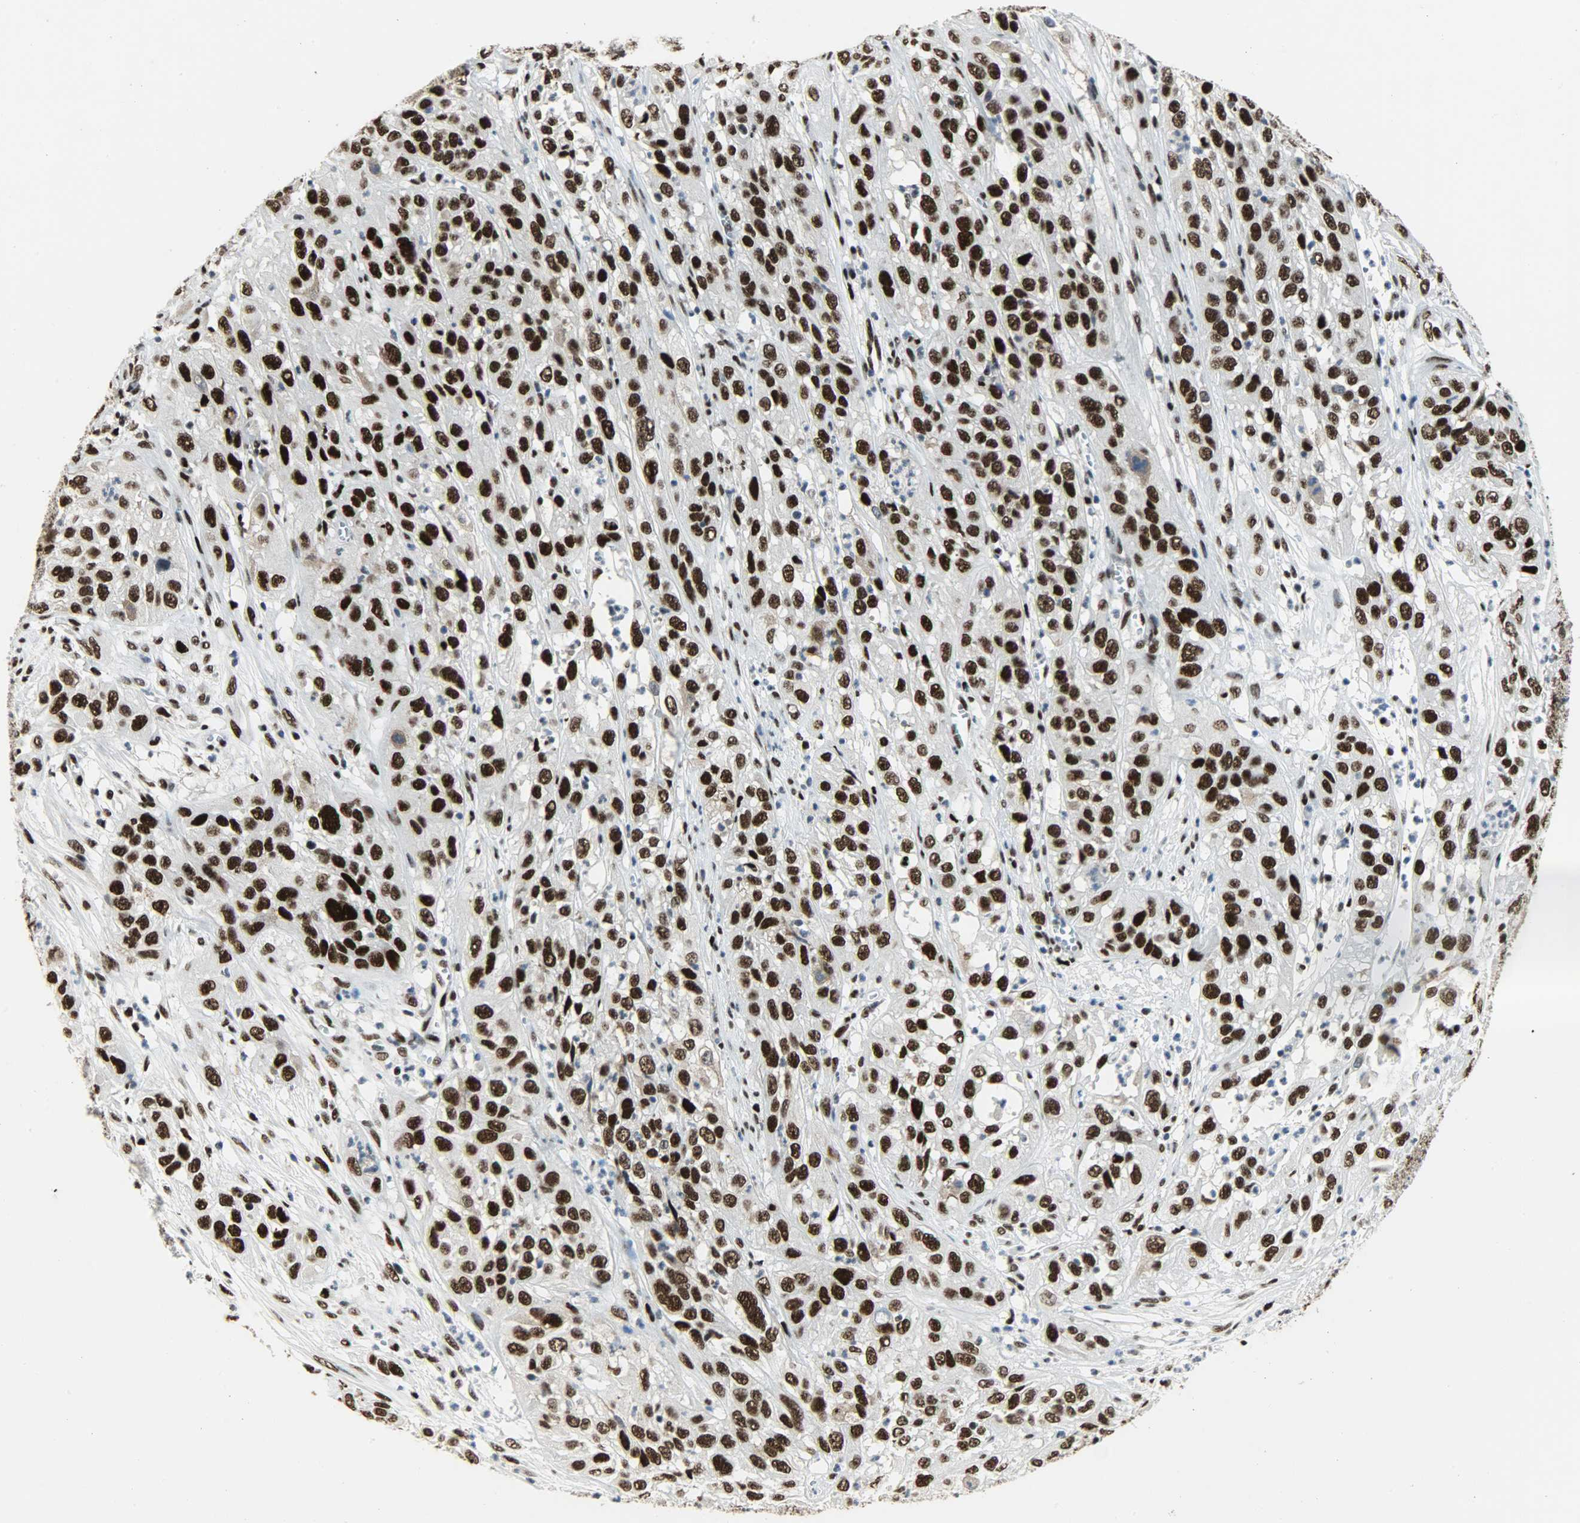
{"staining": {"intensity": "strong", "quantity": ">75%", "location": "nuclear"}, "tissue": "cervical cancer", "cell_type": "Tumor cells", "image_type": "cancer", "snomed": [{"axis": "morphology", "description": "Squamous cell carcinoma, NOS"}, {"axis": "topography", "description": "Cervix"}], "caption": "Tumor cells demonstrate high levels of strong nuclear expression in approximately >75% of cells in cervical squamous cell carcinoma.", "gene": "SSB", "patient": {"sex": "female", "age": 32}}